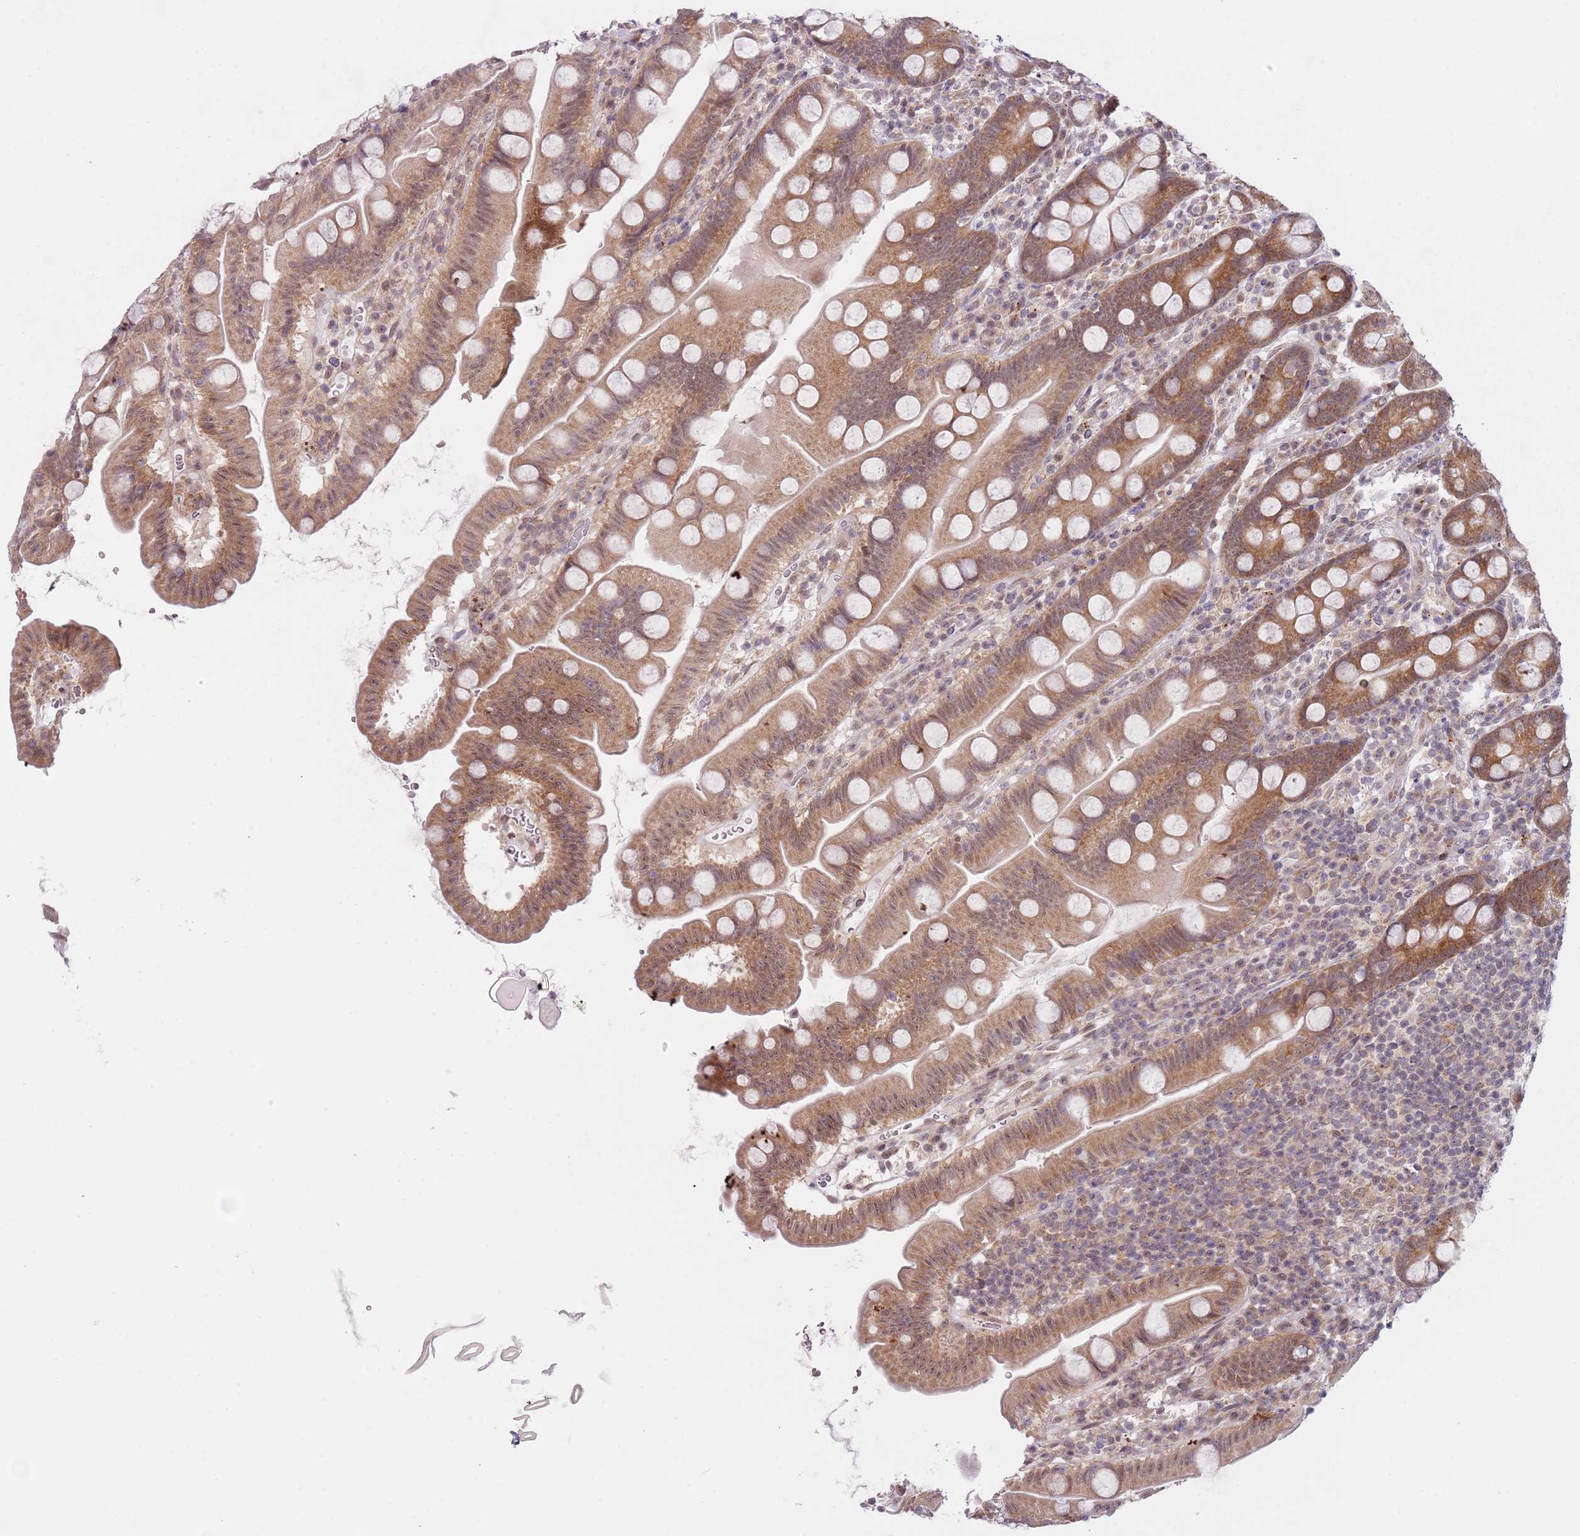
{"staining": {"intensity": "moderate", "quantity": ">75%", "location": "cytoplasmic/membranous,nuclear"}, "tissue": "small intestine", "cell_type": "Glandular cells", "image_type": "normal", "snomed": [{"axis": "morphology", "description": "Normal tissue, NOS"}, {"axis": "topography", "description": "Small intestine"}], "caption": "Small intestine stained with DAB (3,3'-diaminobenzidine) immunohistochemistry (IHC) shows medium levels of moderate cytoplasmic/membranous,nuclear staining in approximately >75% of glandular cells.", "gene": "SLC25A32", "patient": {"sex": "female", "age": 68}}